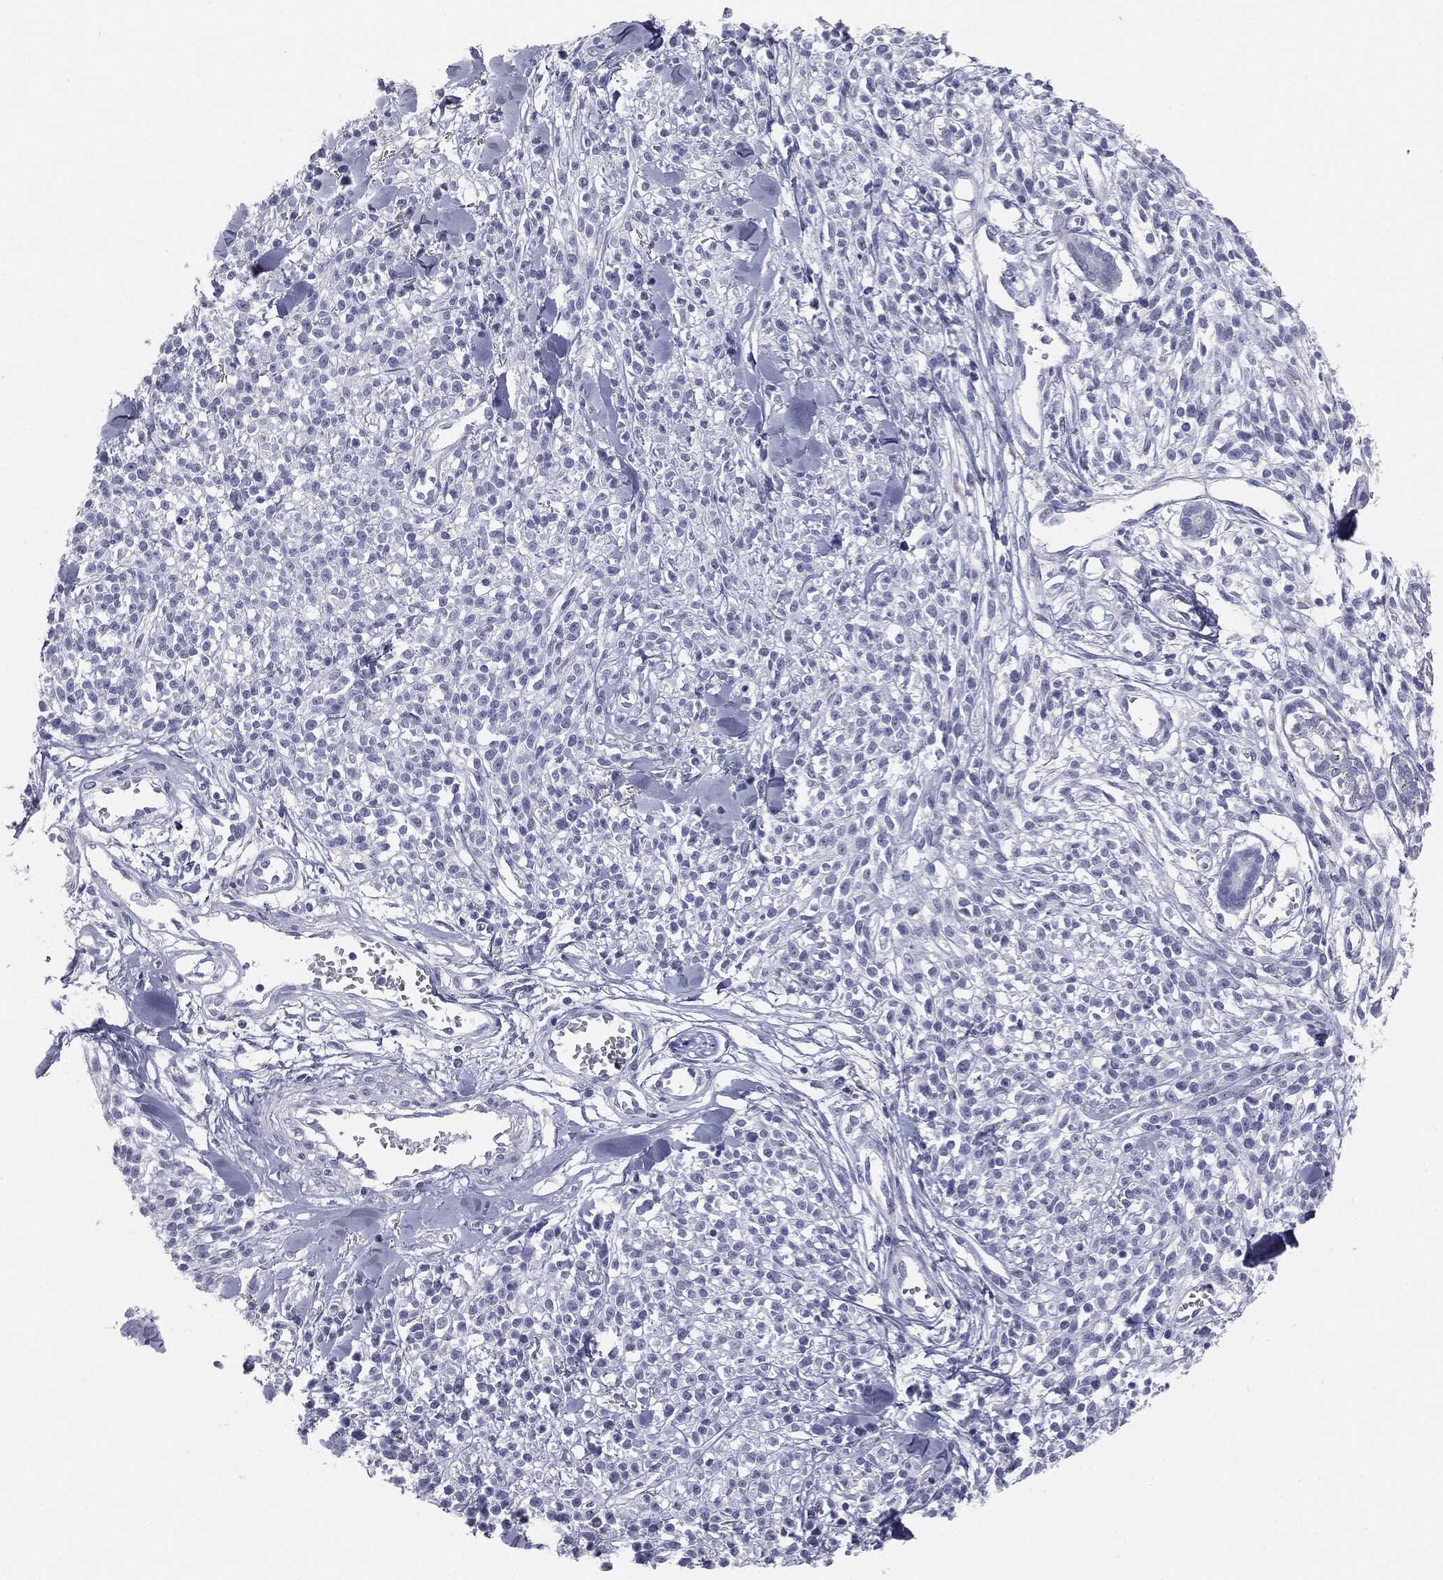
{"staining": {"intensity": "negative", "quantity": "none", "location": "none"}, "tissue": "melanoma", "cell_type": "Tumor cells", "image_type": "cancer", "snomed": [{"axis": "morphology", "description": "Malignant melanoma, NOS"}, {"axis": "topography", "description": "Skin"}, {"axis": "topography", "description": "Skin of trunk"}], "caption": "Immunohistochemical staining of melanoma displays no significant positivity in tumor cells.", "gene": "MUC5AC", "patient": {"sex": "male", "age": 74}}